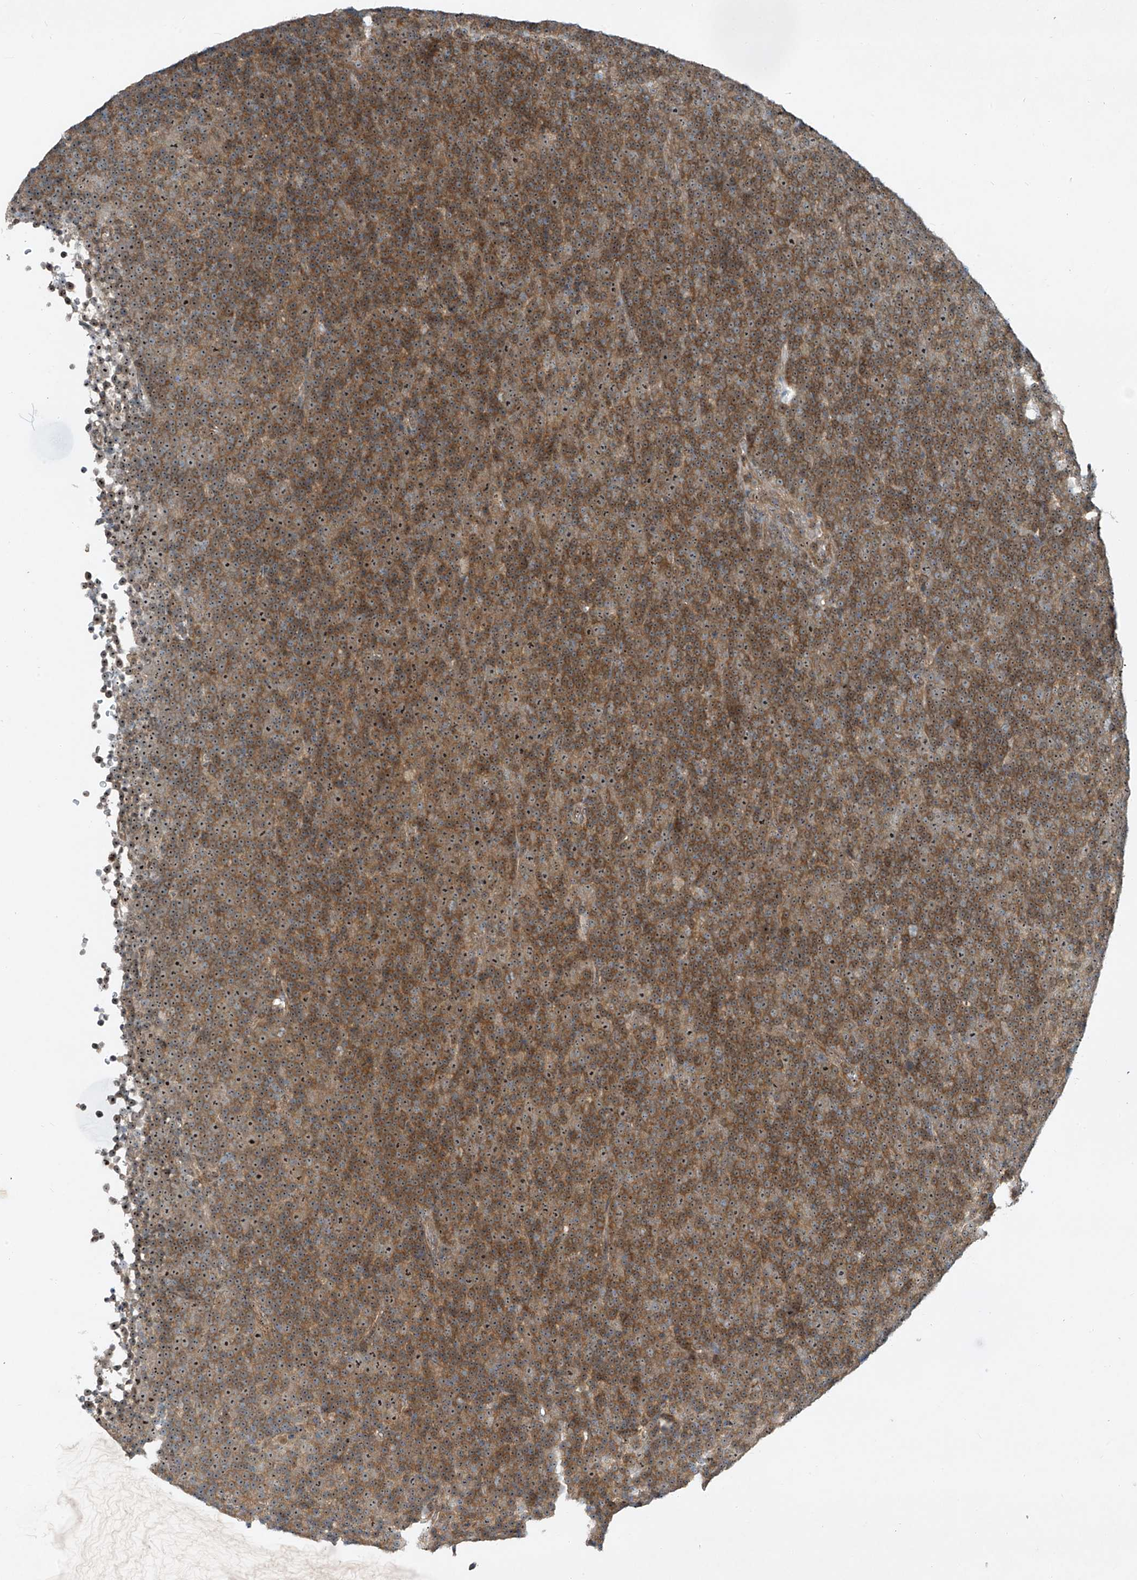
{"staining": {"intensity": "moderate", "quantity": ">75%", "location": "cytoplasmic/membranous,nuclear"}, "tissue": "lymphoma", "cell_type": "Tumor cells", "image_type": "cancer", "snomed": [{"axis": "morphology", "description": "Malignant lymphoma, non-Hodgkin's type, Low grade"}, {"axis": "topography", "description": "Lymph node"}], "caption": "An immunohistochemistry (IHC) histopathology image of tumor tissue is shown. Protein staining in brown labels moderate cytoplasmic/membranous and nuclear positivity in malignant lymphoma, non-Hodgkin's type (low-grade) within tumor cells. (brown staining indicates protein expression, while blue staining denotes nuclei).", "gene": "PPCS", "patient": {"sex": "female", "age": 67}}